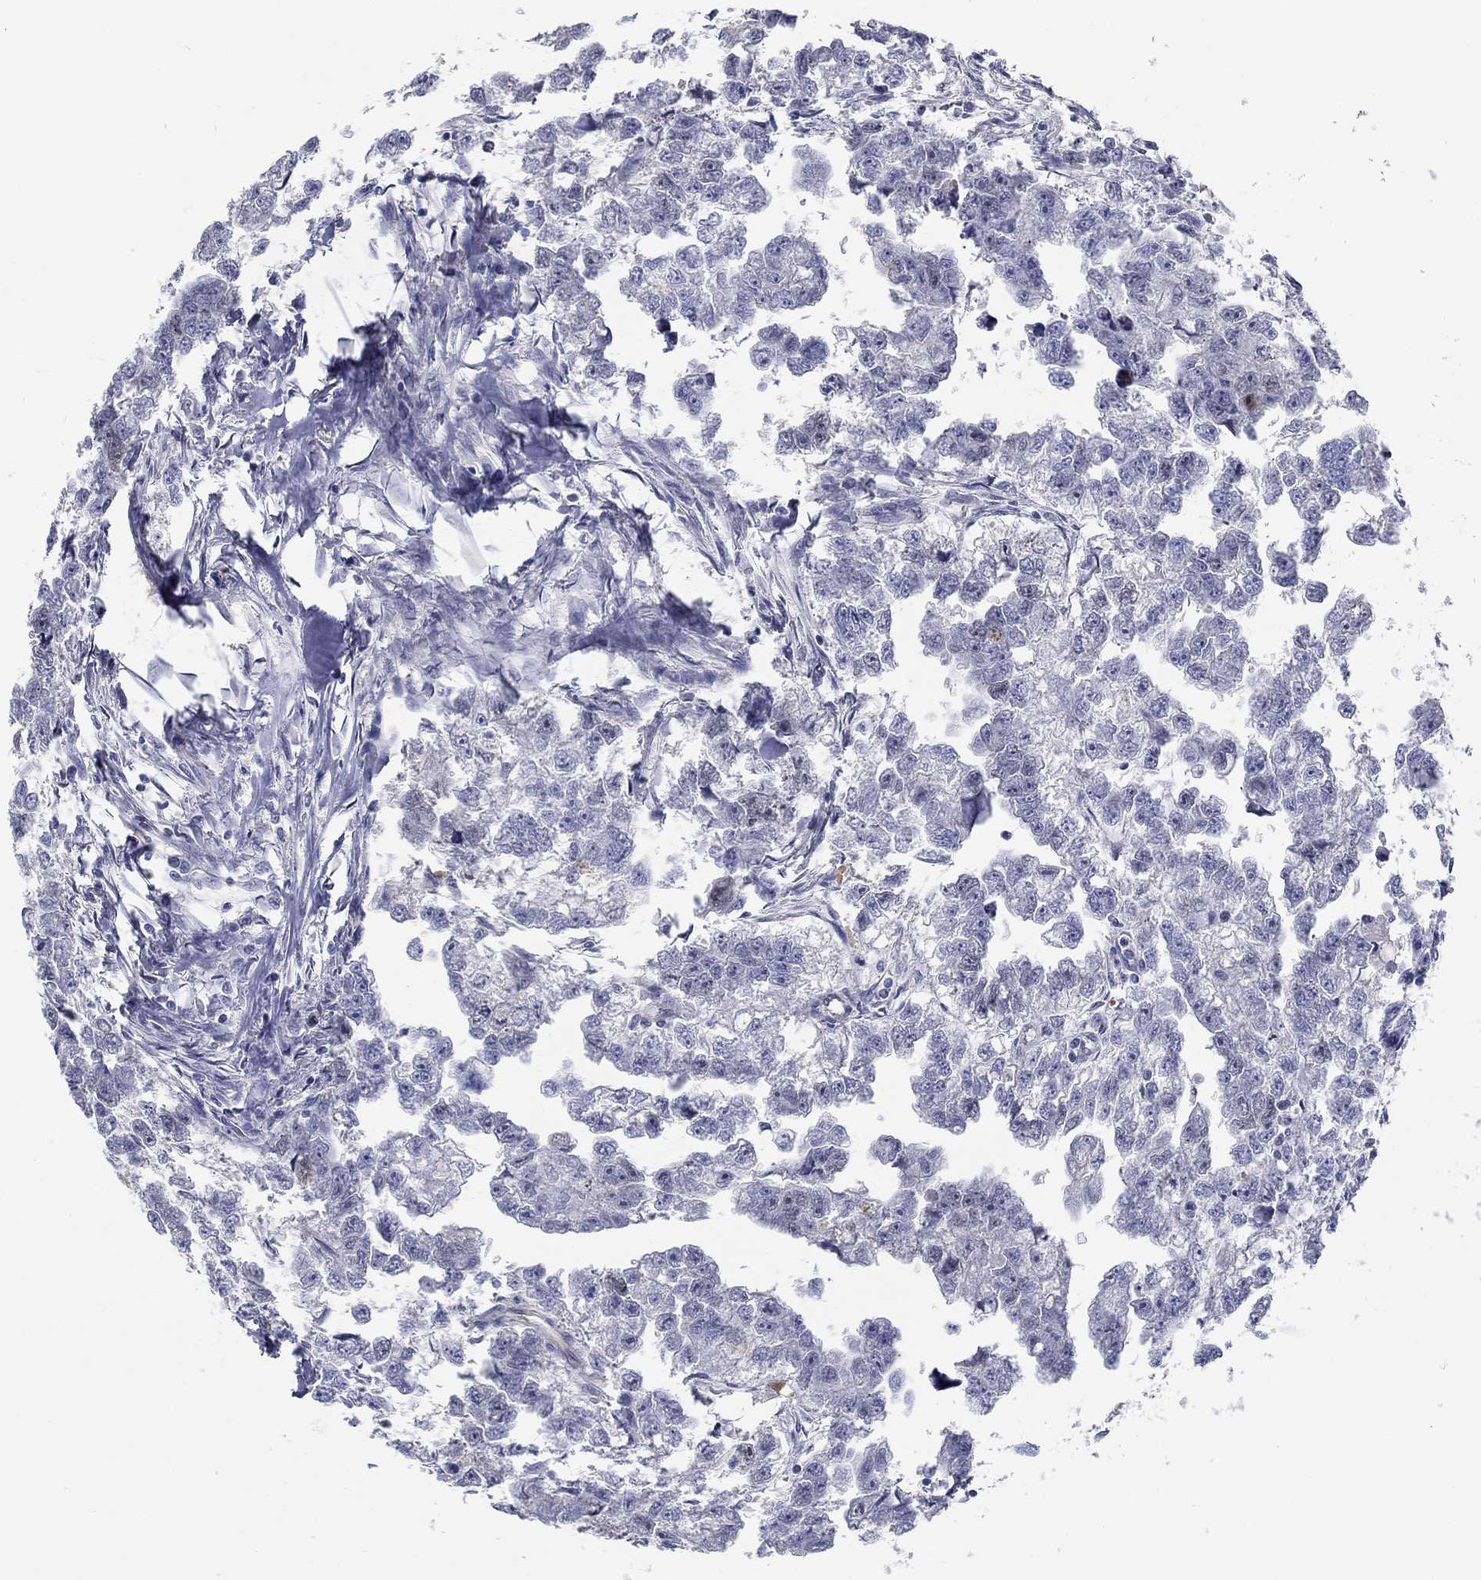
{"staining": {"intensity": "negative", "quantity": "none", "location": "none"}, "tissue": "testis cancer", "cell_type": "Tumor cells", "image_type": "cancer", "snomed": [{"axis": "morphology", "description": "Carcinoma, Embryonal, NOS"}, {"axis": "morphology", "description": "Teratoma, malignant, NOS"}, {"axis": "topography", "description": "Testis"}], "caption": "Histopathology image shows no significant protein expression in tumor cells of testis cancer (embryonal carcinoma).", "gene": "PRC1", "patient": {"sex": "male", "age": 44}}